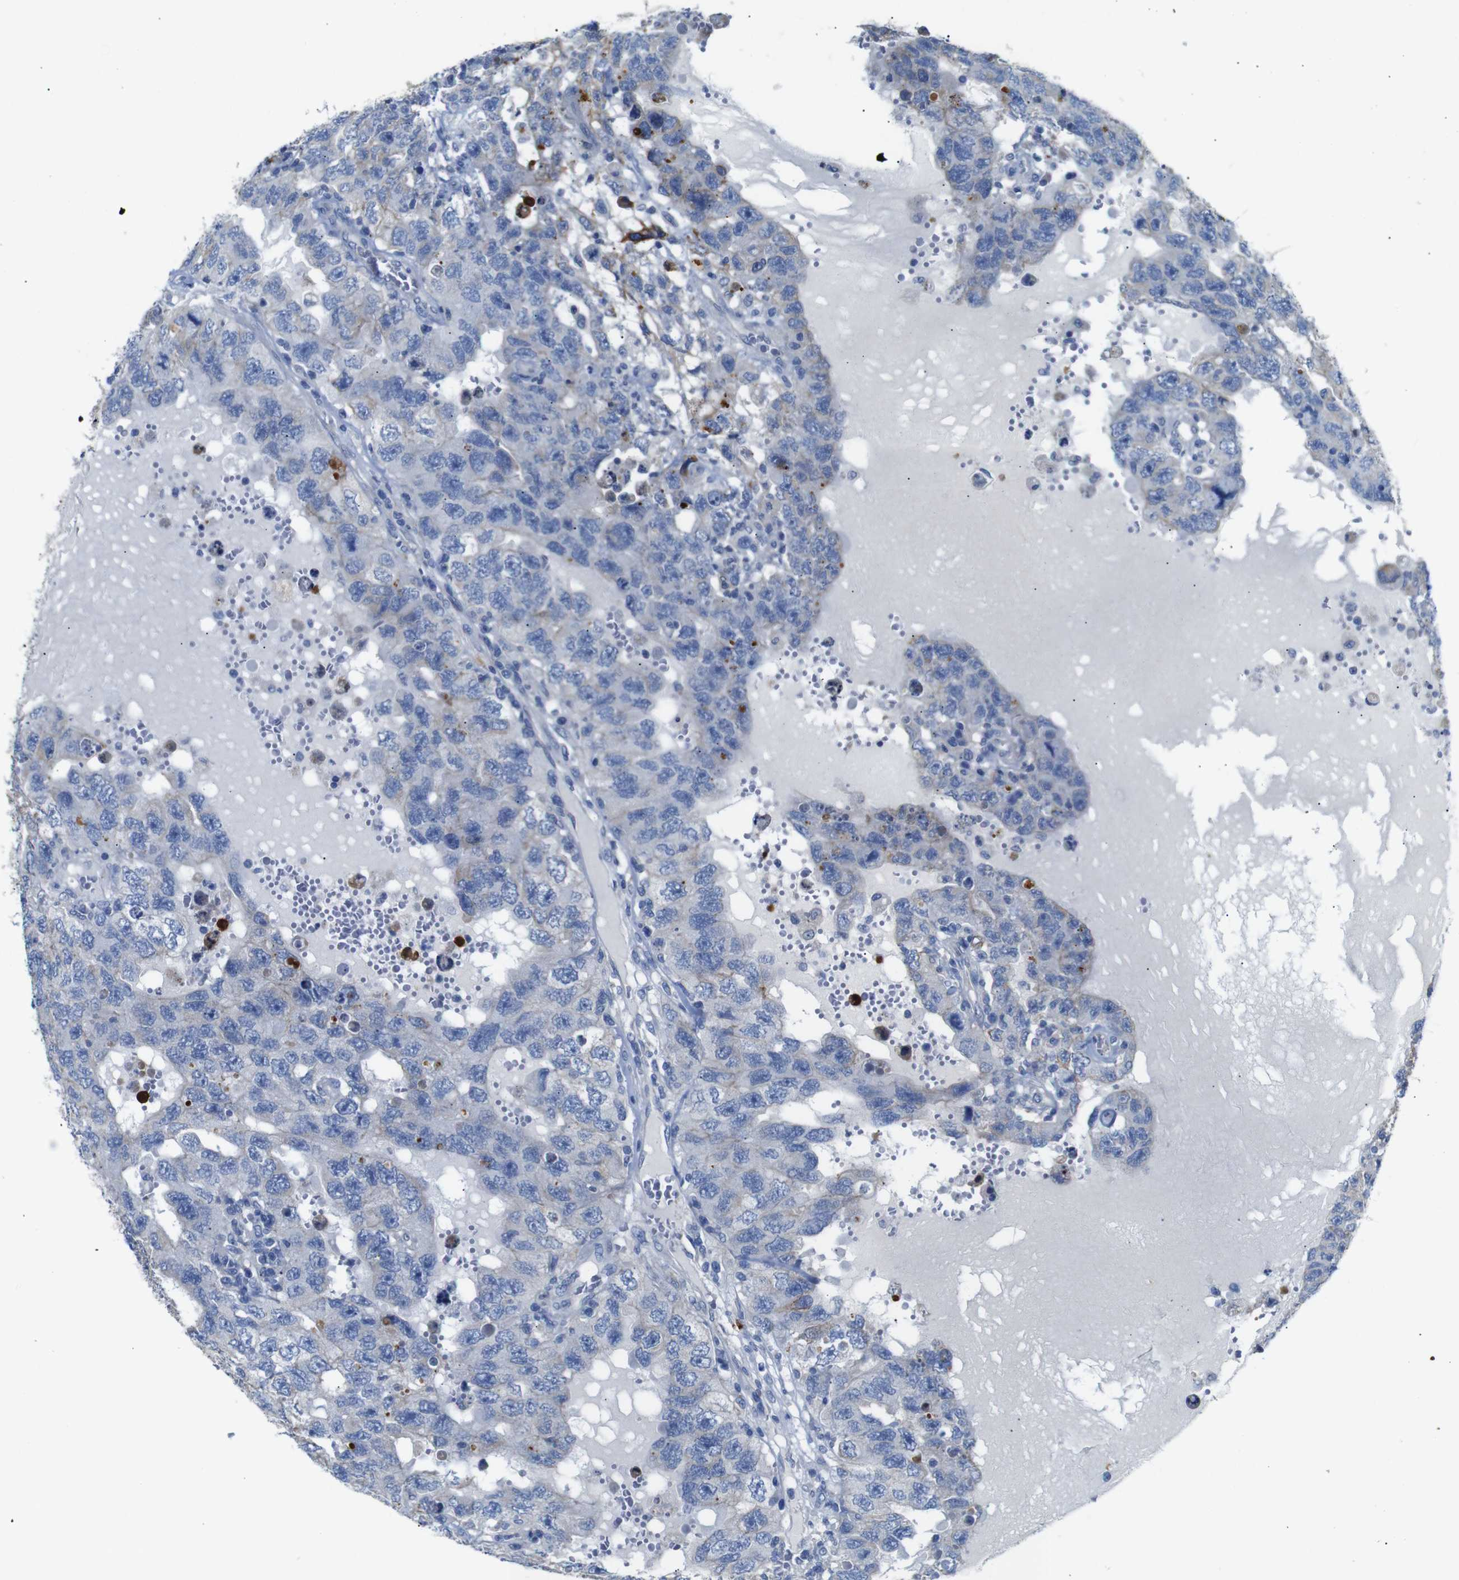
{"staining": {"intensity": "weak", "quantity": "<25%", "location": "cytoplasmic/membranous"}, "tissue": "testis cancer", "cell_type": "Tumor cells", "image_type": "cancer", "snomed": [{"axis": "morphology", "description": "Carcinoma, Embryonal, NOS"}, {"axis": "topography", "description": "Testis"}], "caption": "IHC of testis cancer (embryonal carcinoma) displays no expression in tumor cells.", "gene": "ALOX15", "patient": {"sex": "male", "age": 26}}